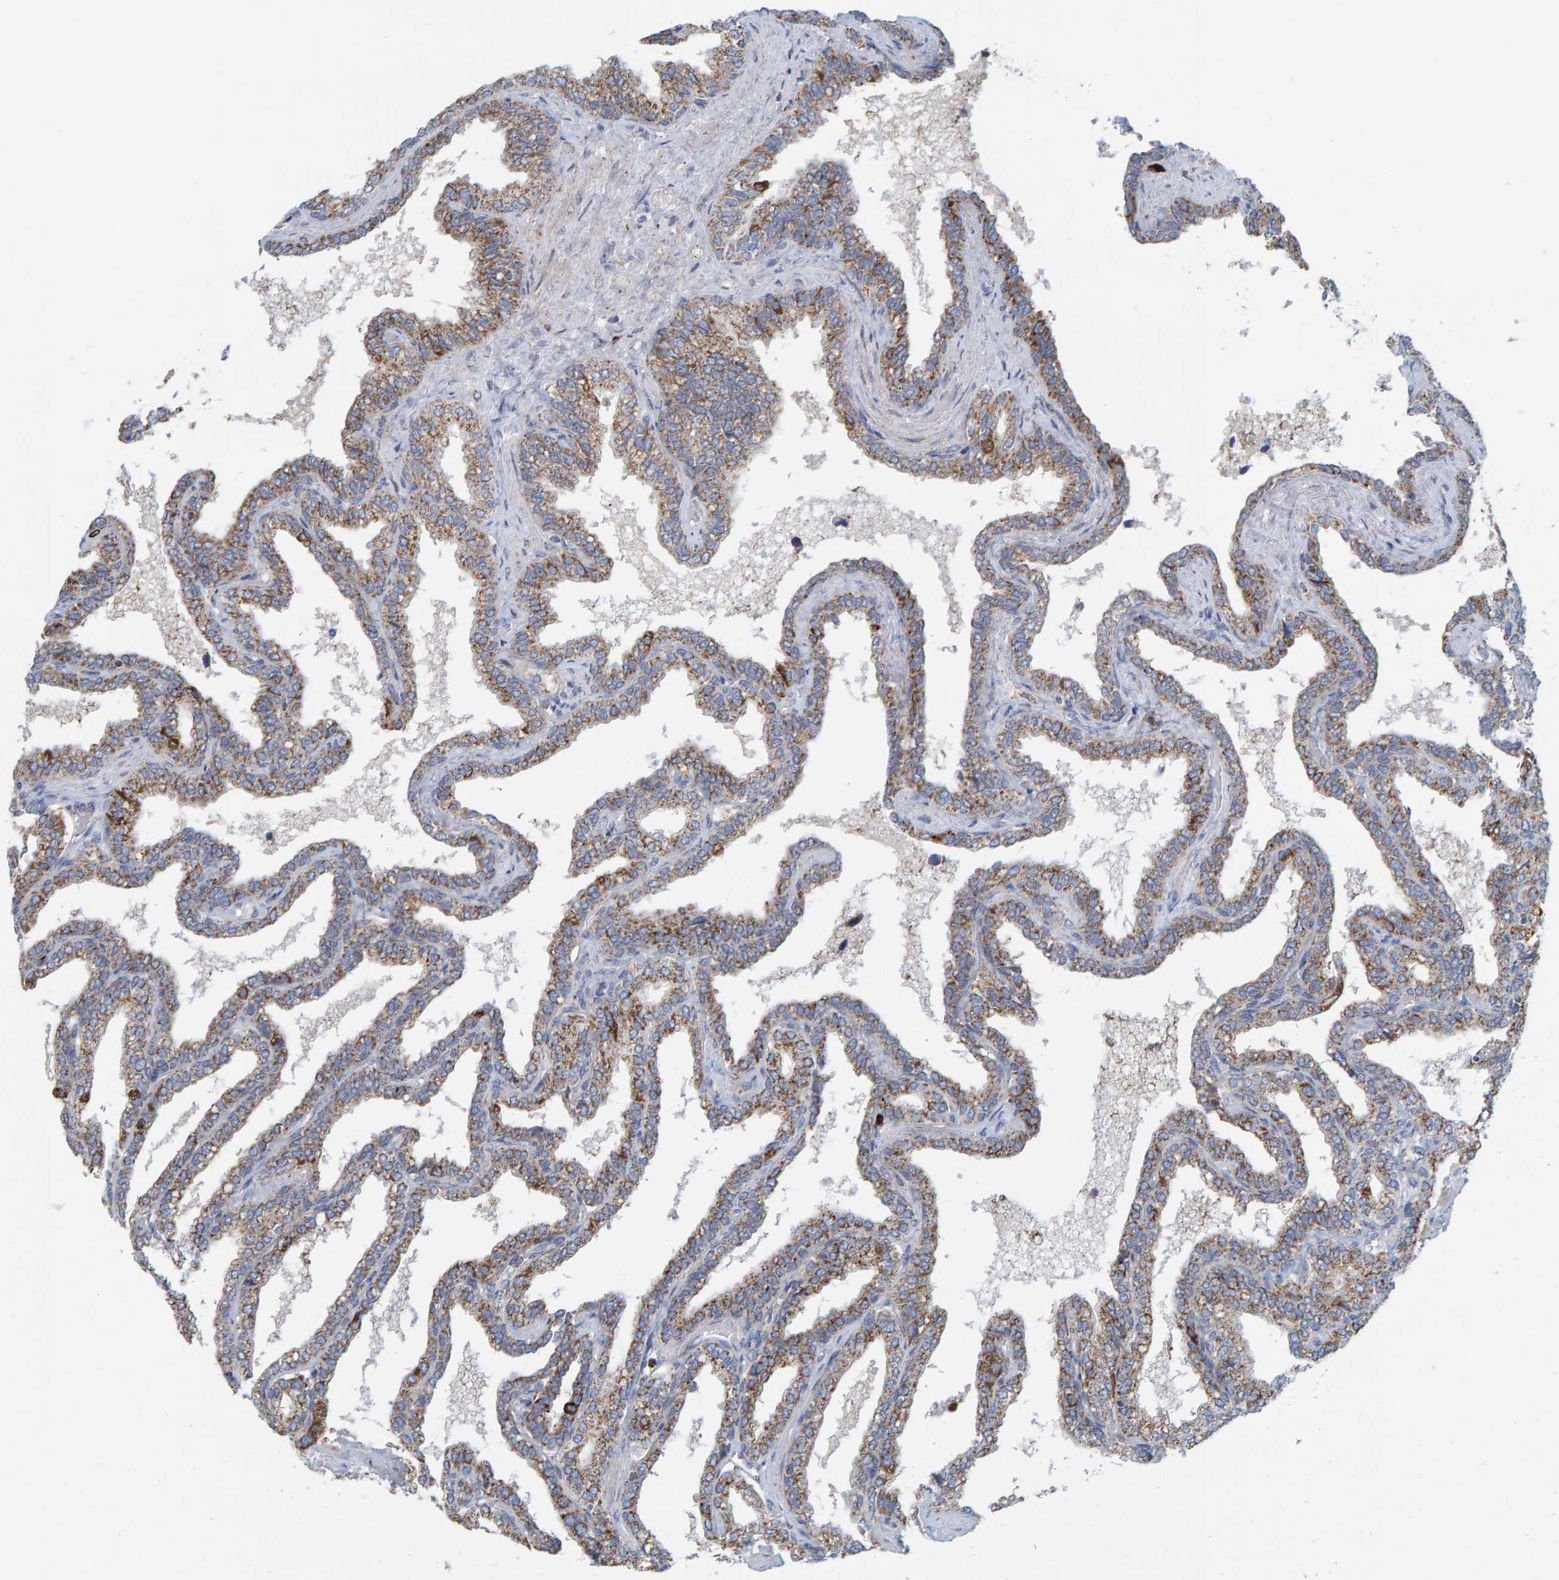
{"staining": {"intensity": "moderate", "quantity": ">75%", "location": "cytoplasmic/membranous"}, "tissue": "seminal vesicle", "cell_type": "Glandular cells", "image_type": "normal", "snomed": [{"axis": "morphology", "description": "Normal tissue, NOS"}, {"axis": "topography", "description": "Seminal veicle"}], "caption": "A medium amount of moderate cytoplasmic/membranous positivity is present in about >75% of glandular cells in unremarkable seminal vesicle.", "gene": "B9D1", "patient": {"sex": "male", "age": 46}}